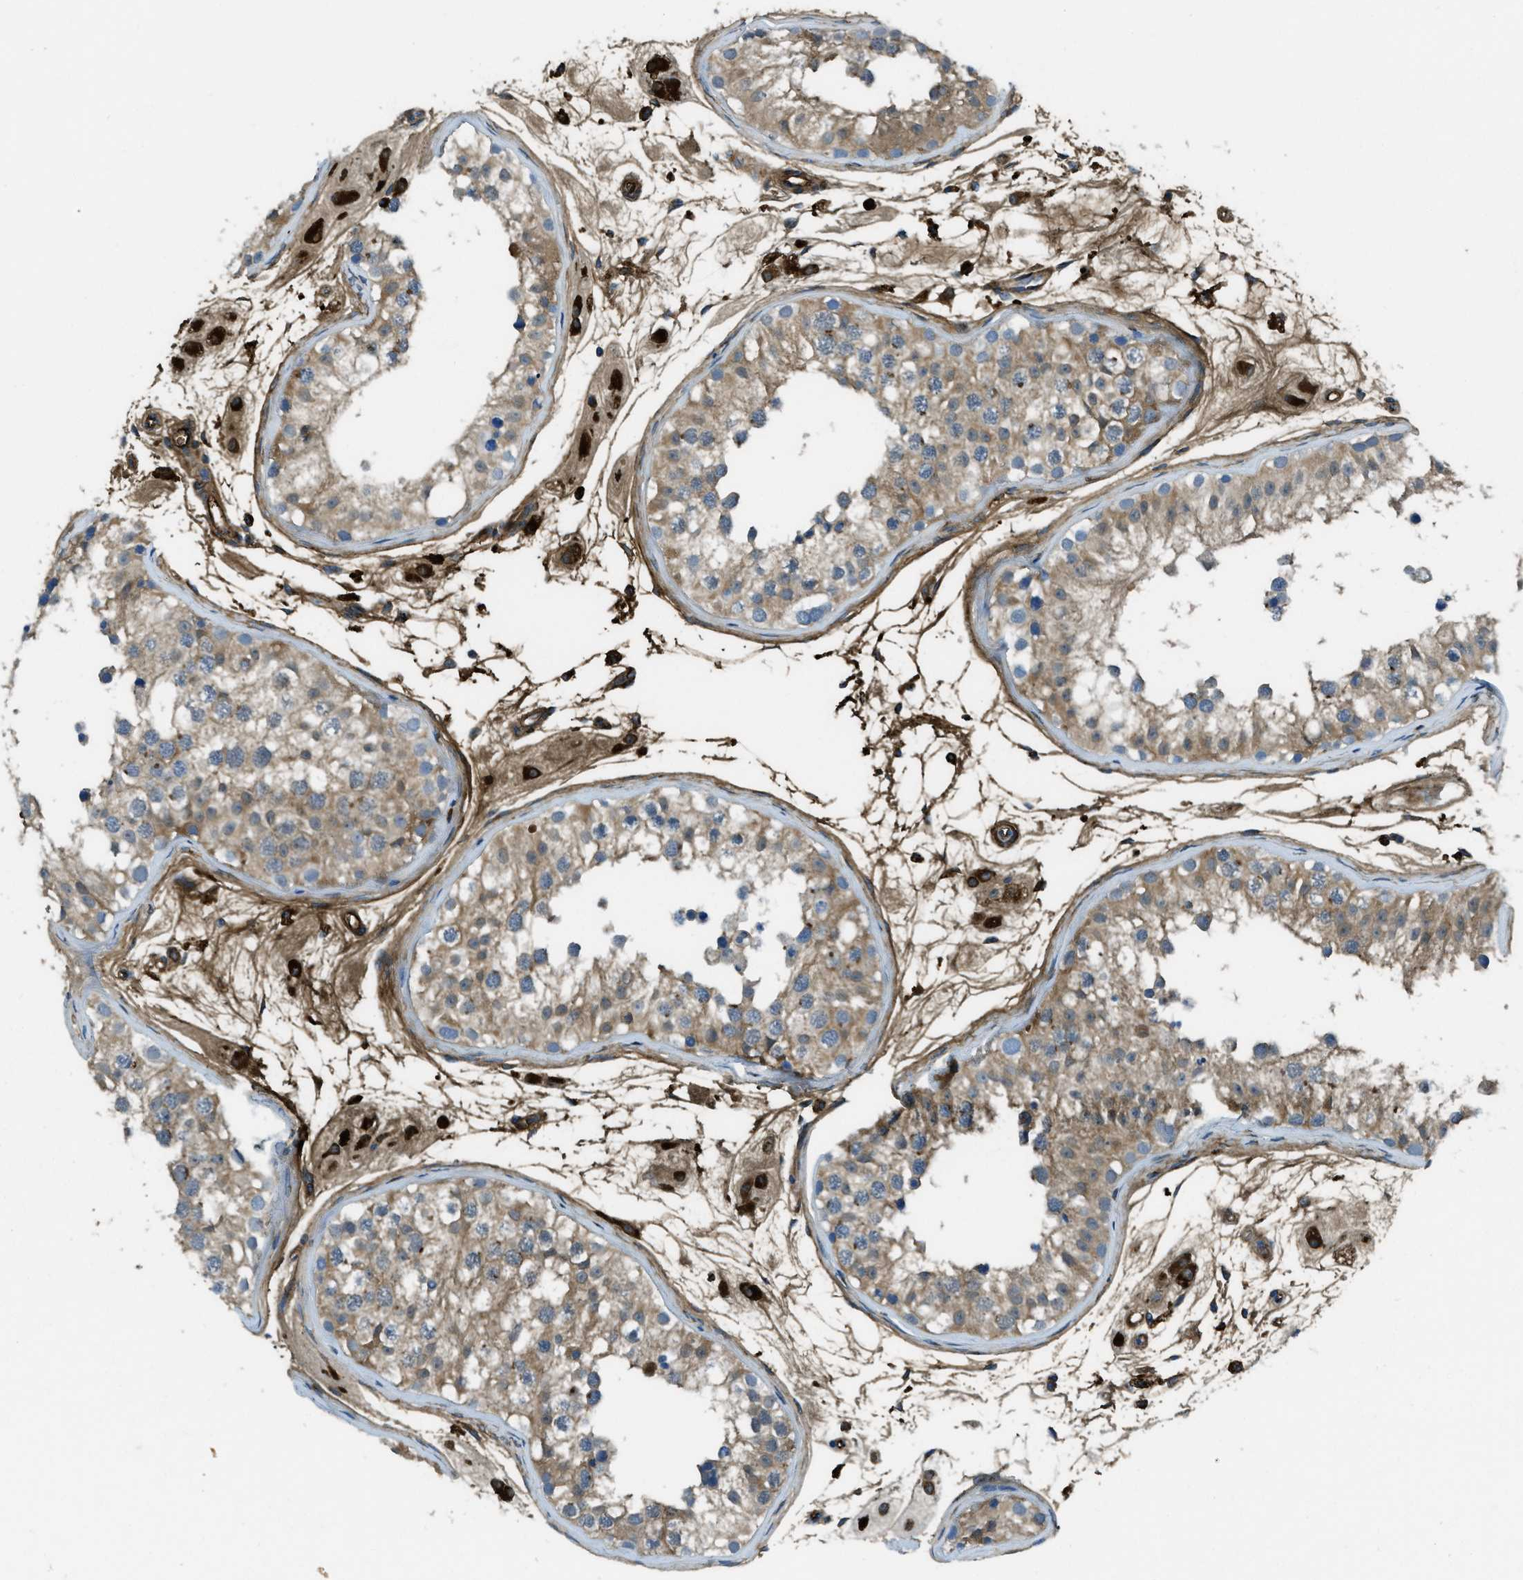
{"staining": {"intensity": "moderate", "quantity": ">75%", "location": "cytoplasmic/membranous"}, "tissue": "testis", "cell_type": "Cells in seminiferous ducts", "image_type": "normal", "snomed": [{"axis": "morphology", "description": "Normal tissue, NOS"}, {"axis": "morphology", "description": "Adenocarcinoma, metastatic, NOS"}, {"axis": "topography", "description": "Testis"}], "caption": "Protein staining of unremarkable testis exhibits moderate cytoplasmic/membranous positivity in about >75% of cells in seminiferous ducts.", "gene": "TRIM59", "patient": {"sex": "male", "age": 26}}